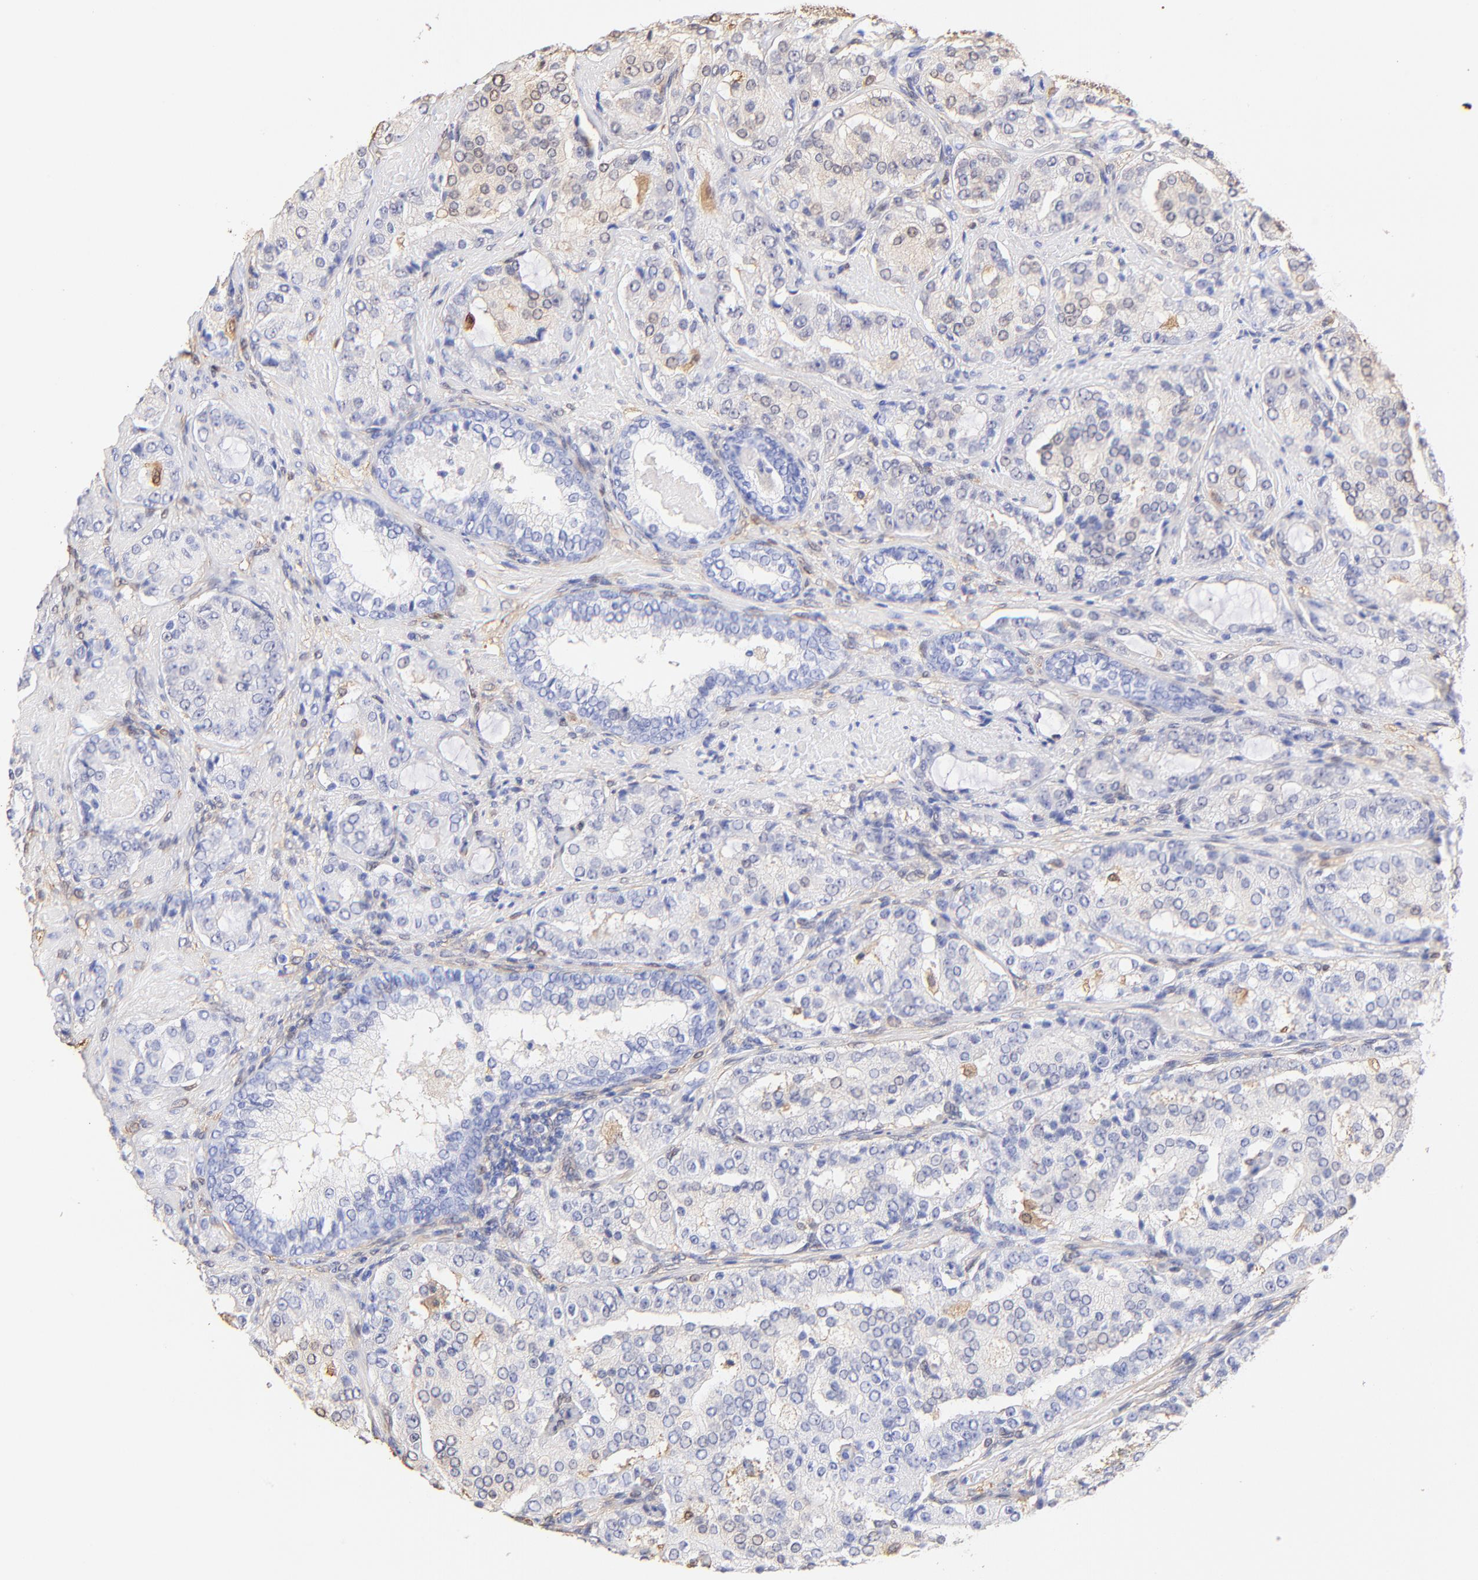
{"staining": {"intensity": "negative", "quantity": "none", "location": "none"}, "tissue": "prostate cancer", "cell_type": "Tumor cells", "image_type": "cancer", "snomed": [{"axis": "morphology", "description": "Adenocarcinoma, High grade"}, {"axis": "topography", "description": "Prostate"}], "caption": "Micrograph shows no protein staining in tumor cells of prostate cancer (high-grade adenocarcinoma) tissue.", "gene": "ALDH1A1", "patient": {"sex": "male", "age": 72}}